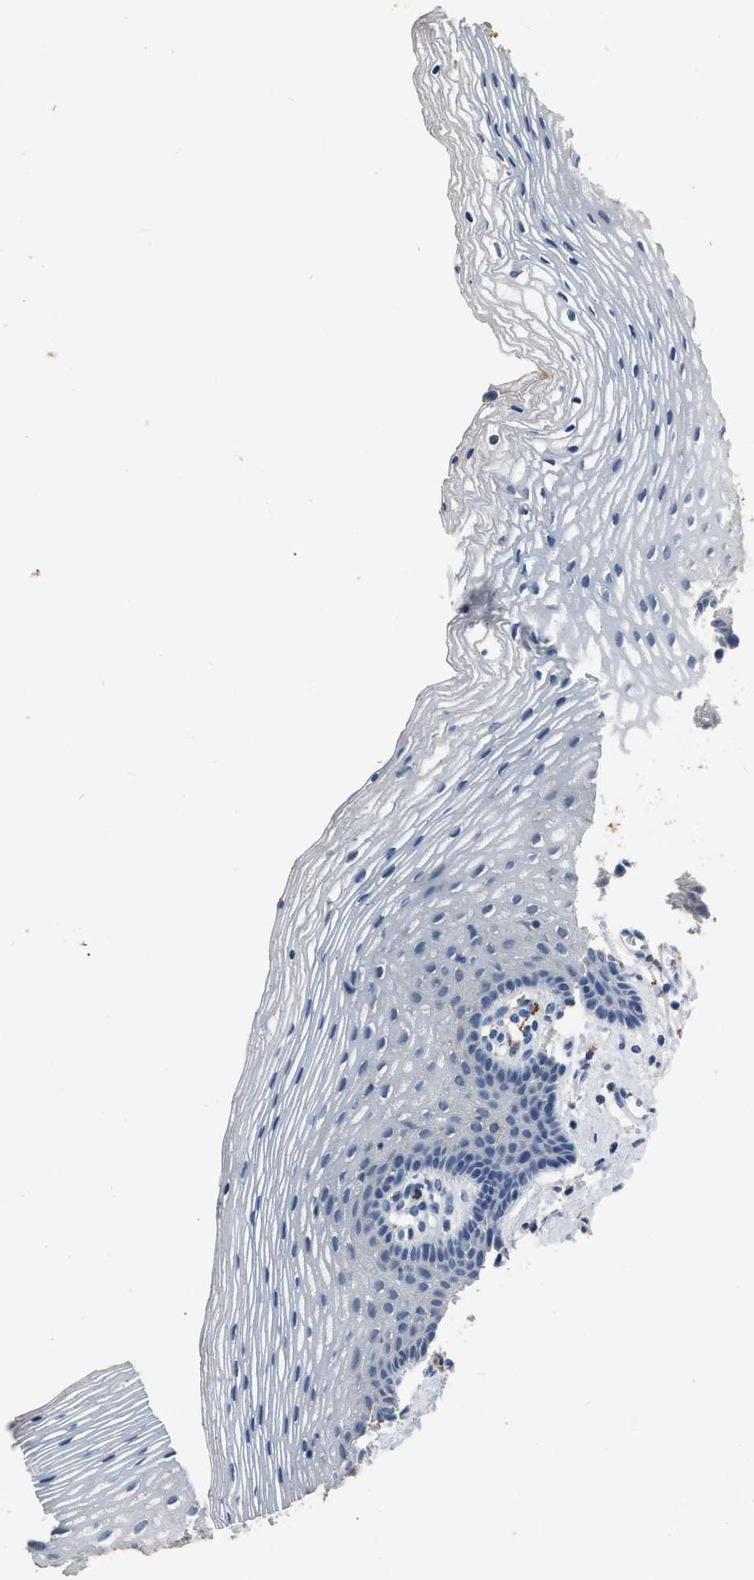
{"staining": {"intensity": "negative", "quantity": "none", "location": "none"}, "tissue": "vagina", "cell_type": "Squamous epithelial cells", "image_type": "normal", "snomed": [{"axis": "morphology", "description": "Normal tissue, NOS"}, {"axis": "topography", "description": "Vagina"}], "caption": "DAB (3,3'-diaminobenzidine) immunohistochemical staining of normal vagina reveals no significant expression in squamous epithelial cells.", "gene": "HABP2", "patient": {"sex": "female", "age": 32}}